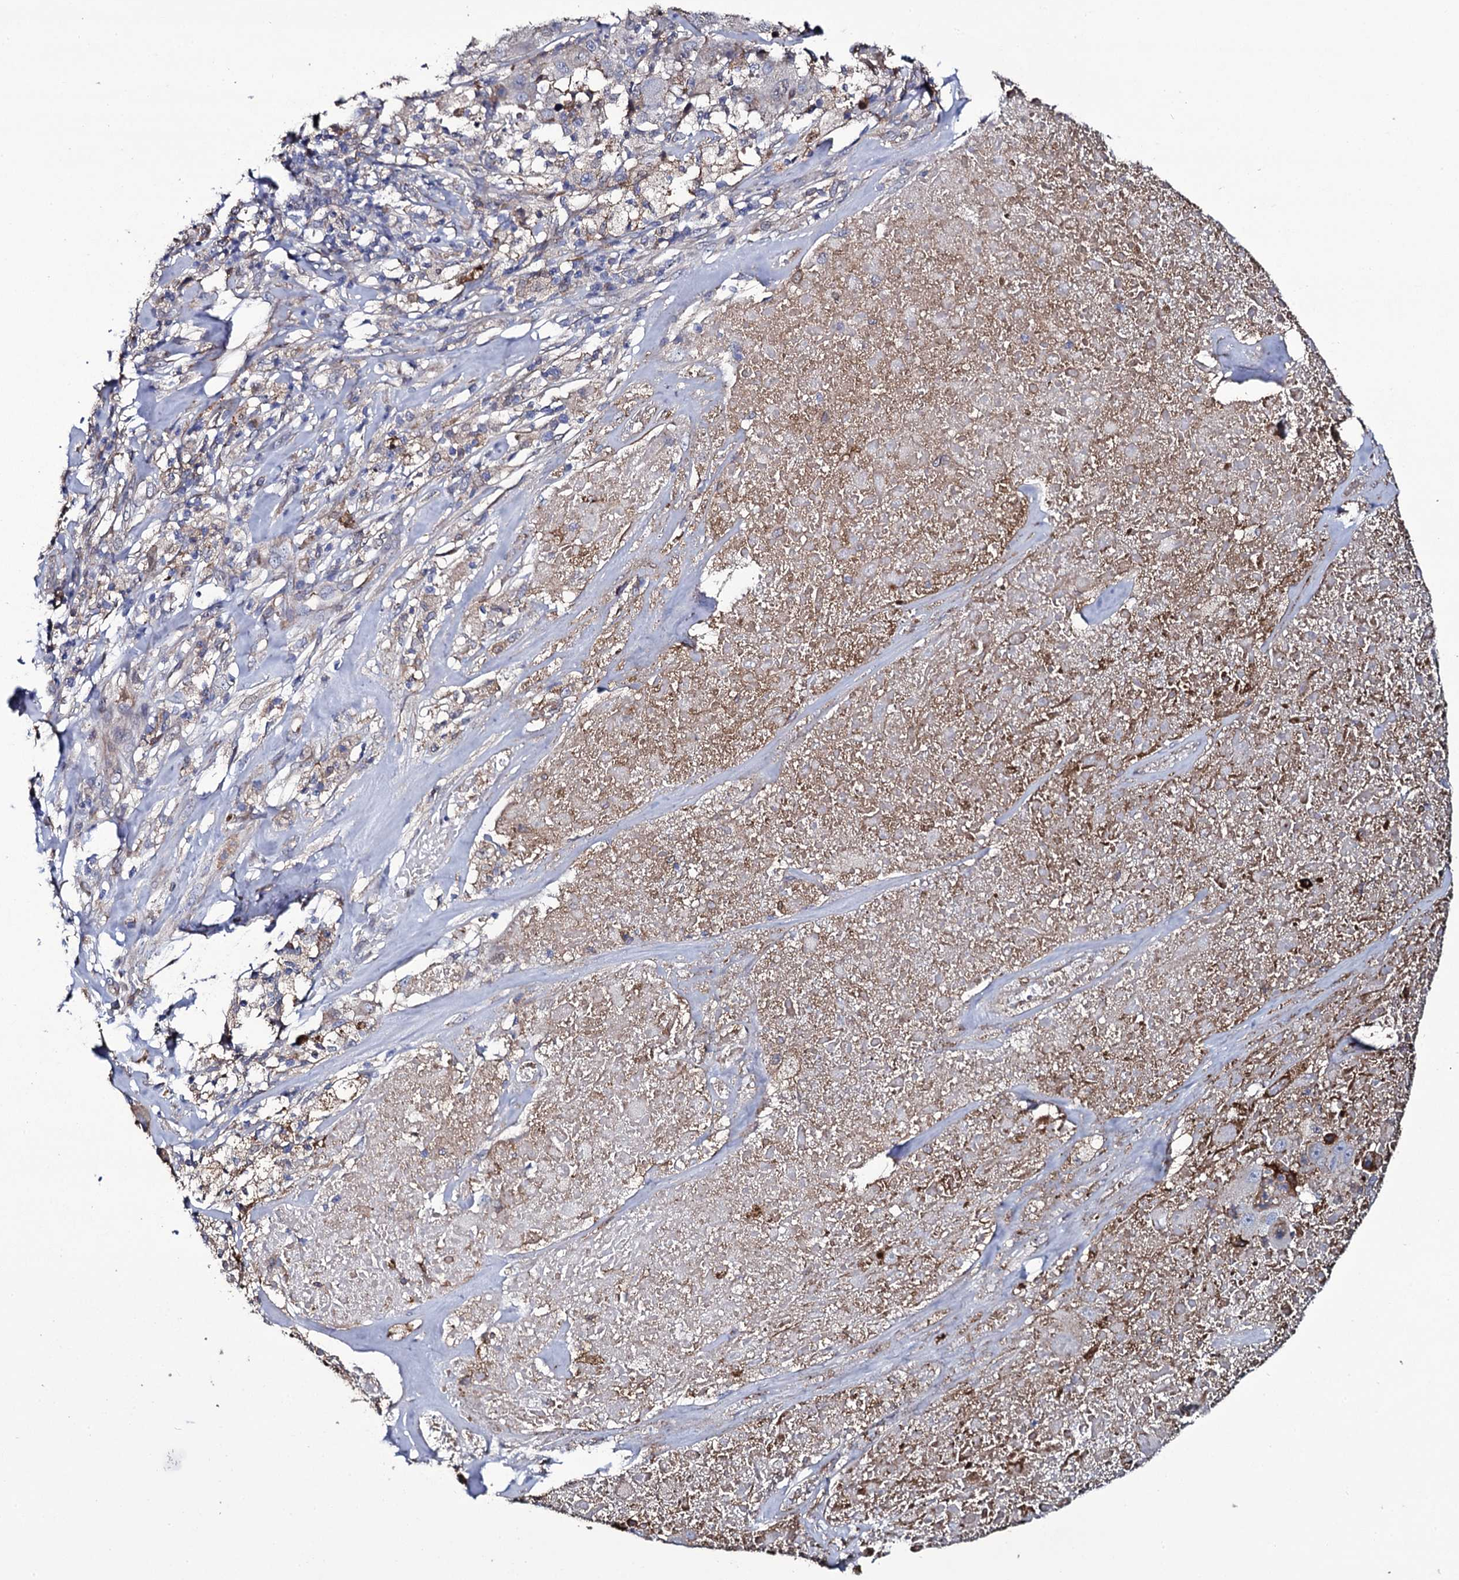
{"staining": {"intensity": "negative", "quantity": "none", "location": "none"}, "tissue": "melanoma", "cell_type": "Tumor cells", "image_type": "cancer", "snomed": [{"axis": "morphology", "description": "Malignant melanoma, Metastatic site"}, {"axis": "topography", "description": "Lymph node"}], "caption": "Human malignant melanoma (metastatic site) stained for a protein using IHC demonstrates no staining in tumor cells.", "gene": "TTC23", "patient": {"sex": "male", "age": 62}}